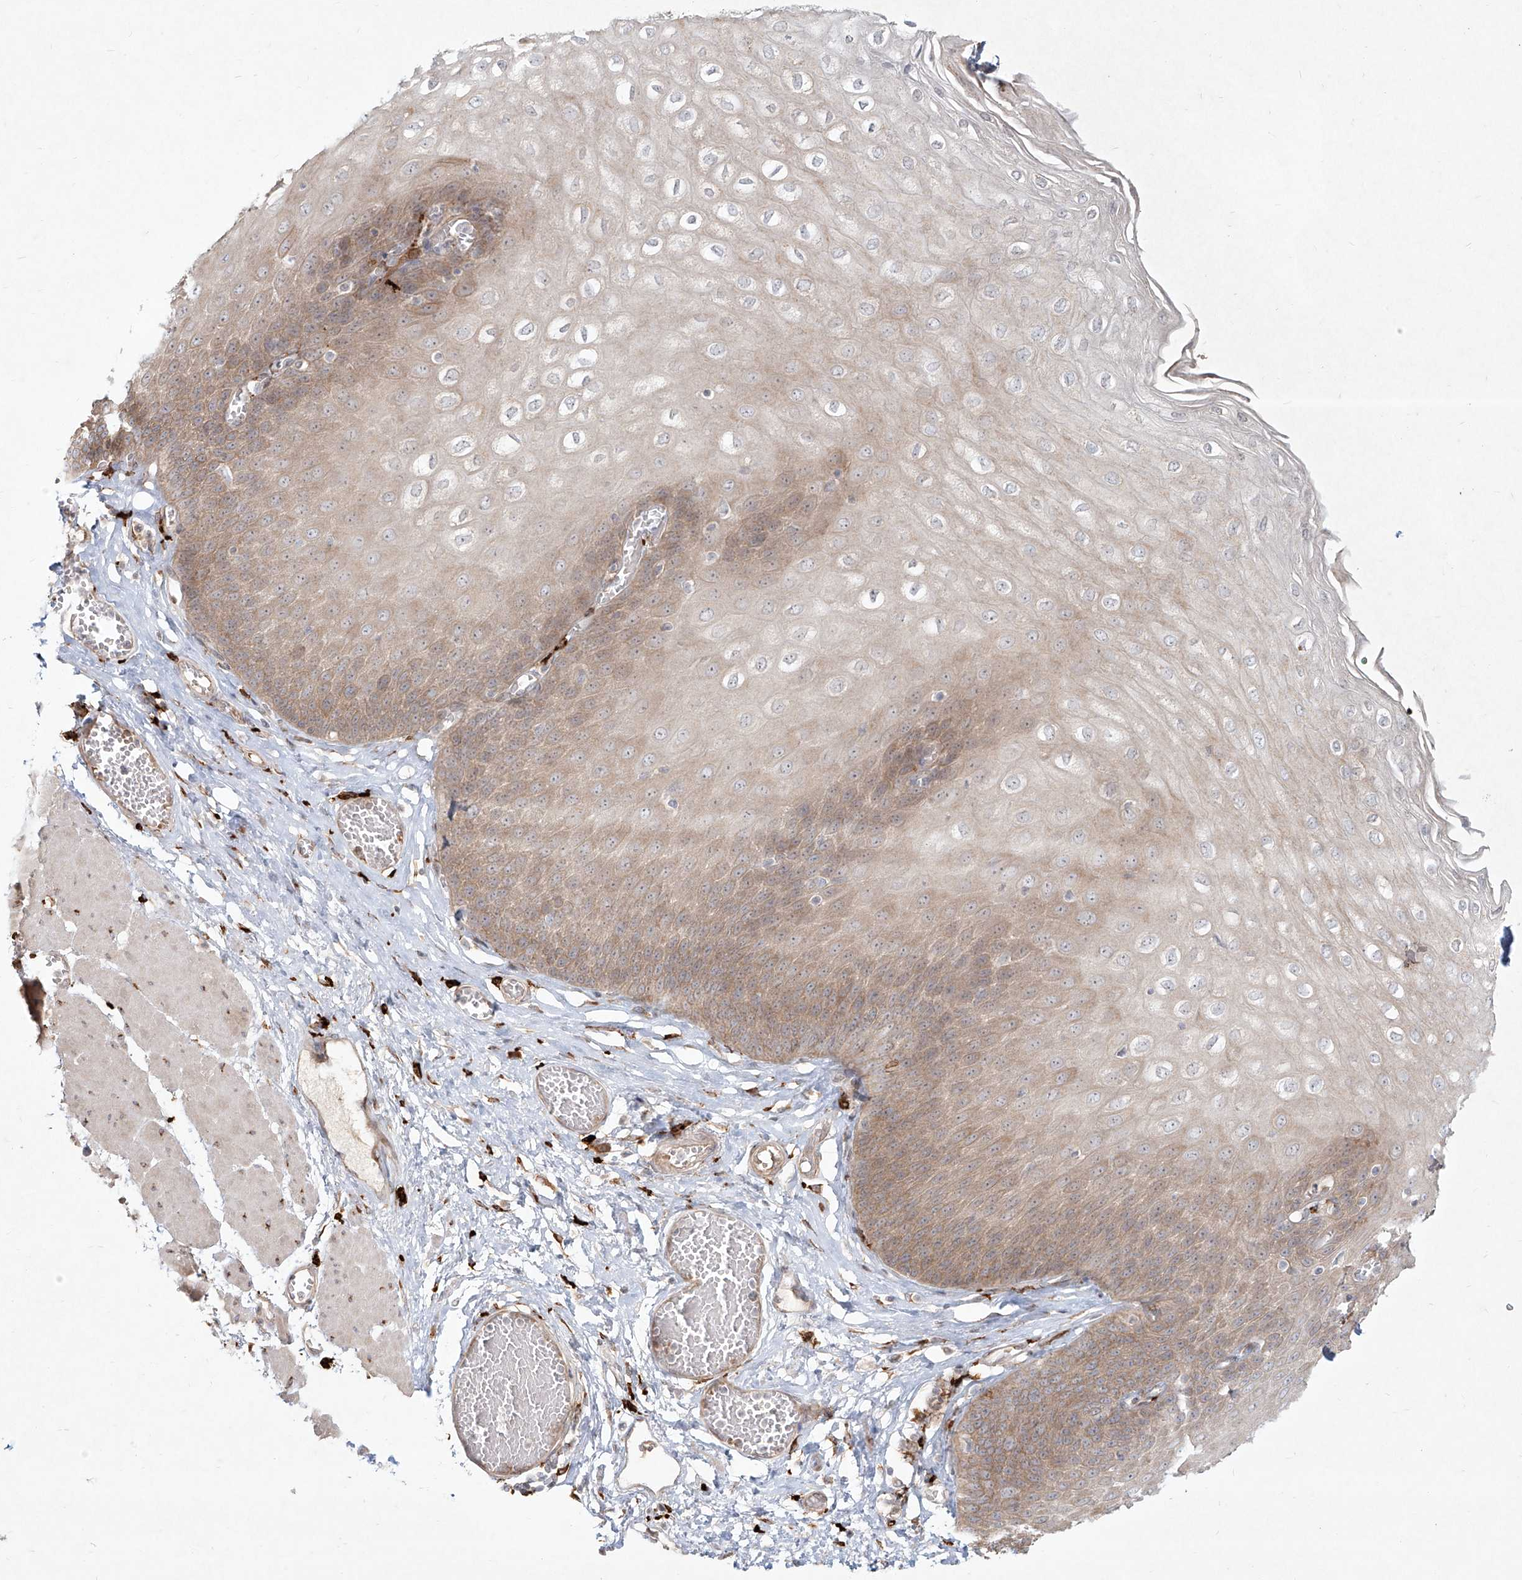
{"staining": {"intensity": "weak", "quantity": "25%-75%", "location": "cytoplasmic/membranous"}, "tissue": "esophagus", "cell_type": "Squamous epithelial cells", "image_type": "normal", "snomed": [{"axis": "morphology", "description": "Normal tissue, NOS"}, {"axis": "topography", "description": "Esophagus"}], "caption": "A micrograph of human esophagus stained for a protein demonstrates weak cytoplasmic/membranous brown staining in squamous epithelial cells.", "gene": "CD209", "patient": {"sex": "male", "age": 60}}